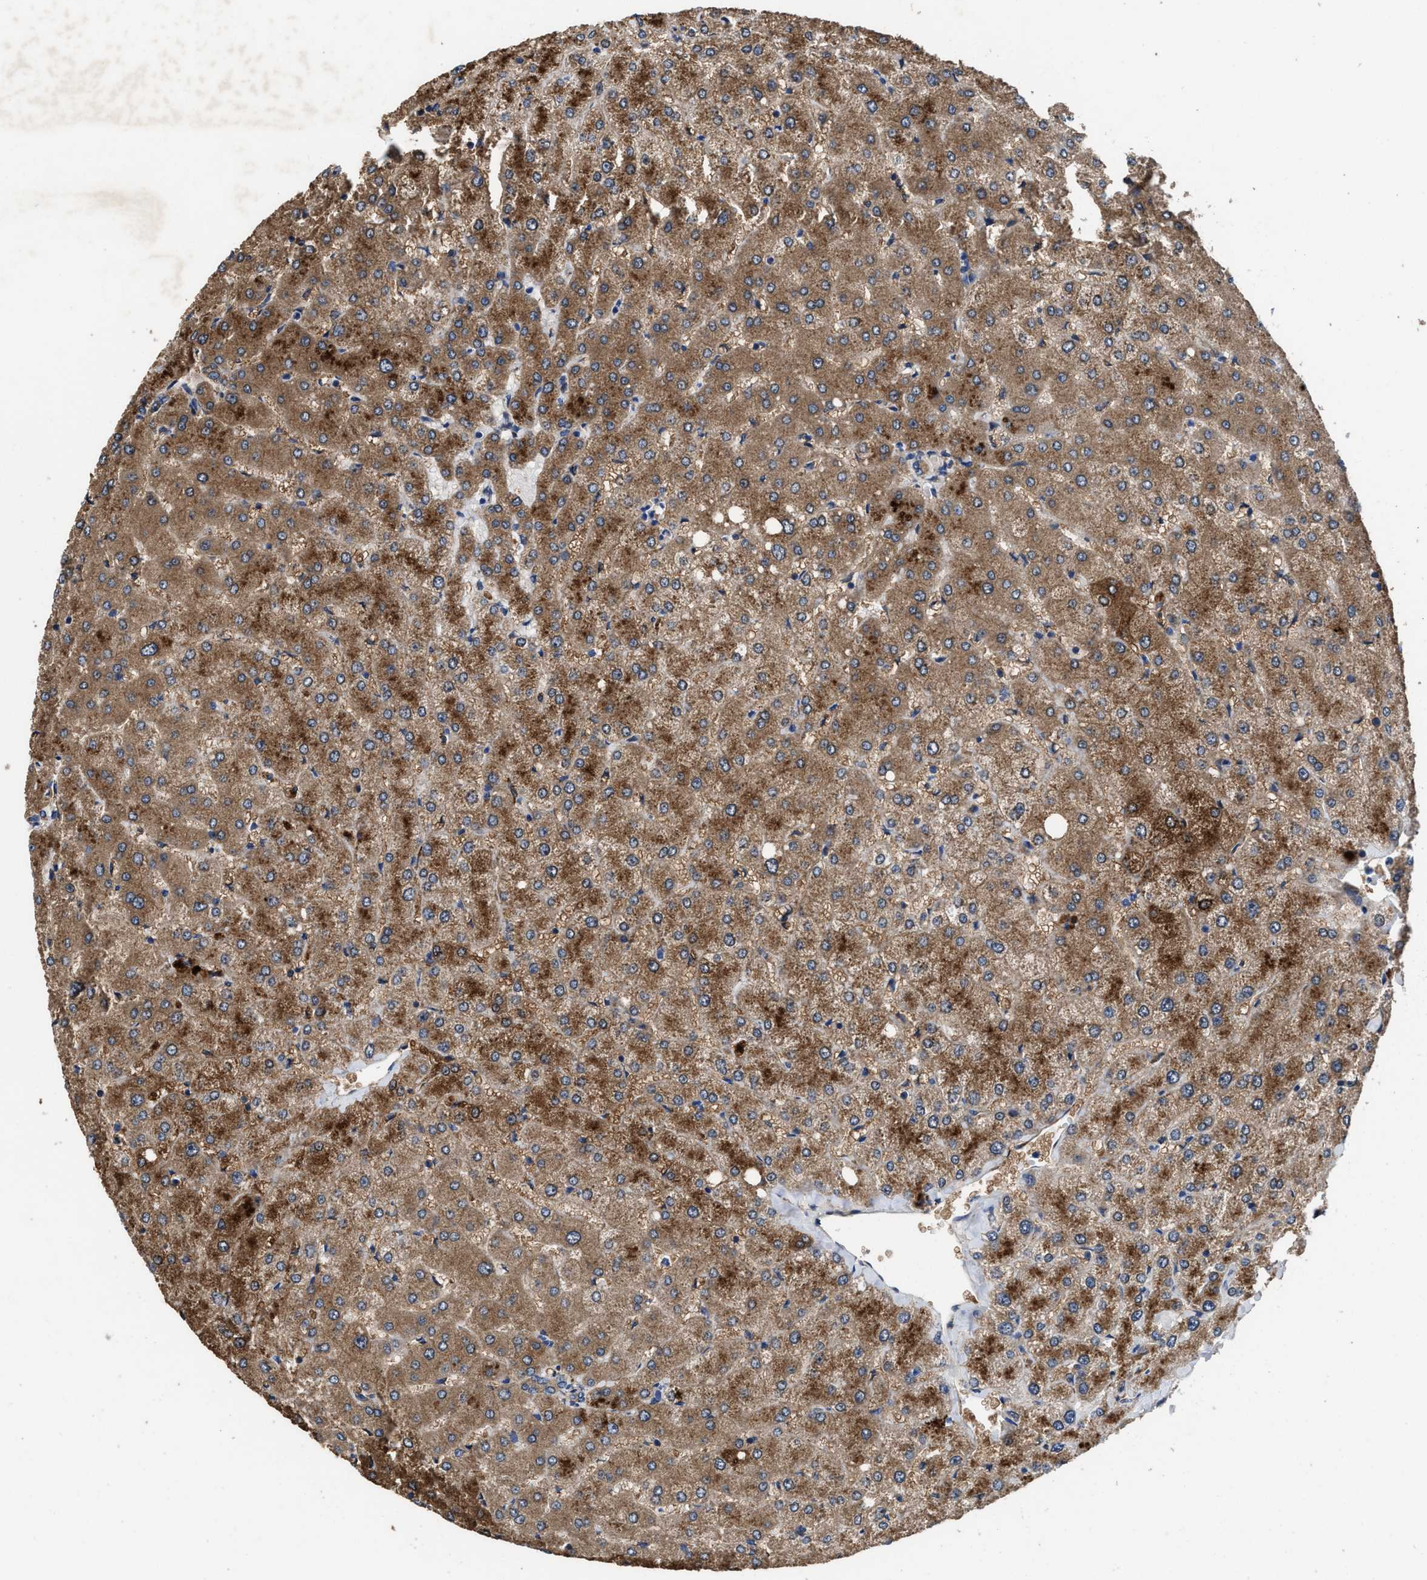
{"staining": {"intensity": "moderate", "quantity": ">75%", "location": "cytoplasmic/membranous"}, "tissue": "liver", "cell_type": "Cholangiocytes", "image_type": "normal", "snomed": [{"axis": "morphology", "description": "Normal tissue, NOS"}, {"axis": "topography", "description": "Liver"}], "caption": "IHC of normal liver reveals medium levels of moderate cytoplasmic/membranous expression in about >75% of cholangiocytes.", "gene": "IDNK", "patient": {"sex": "female", "age": 54}}